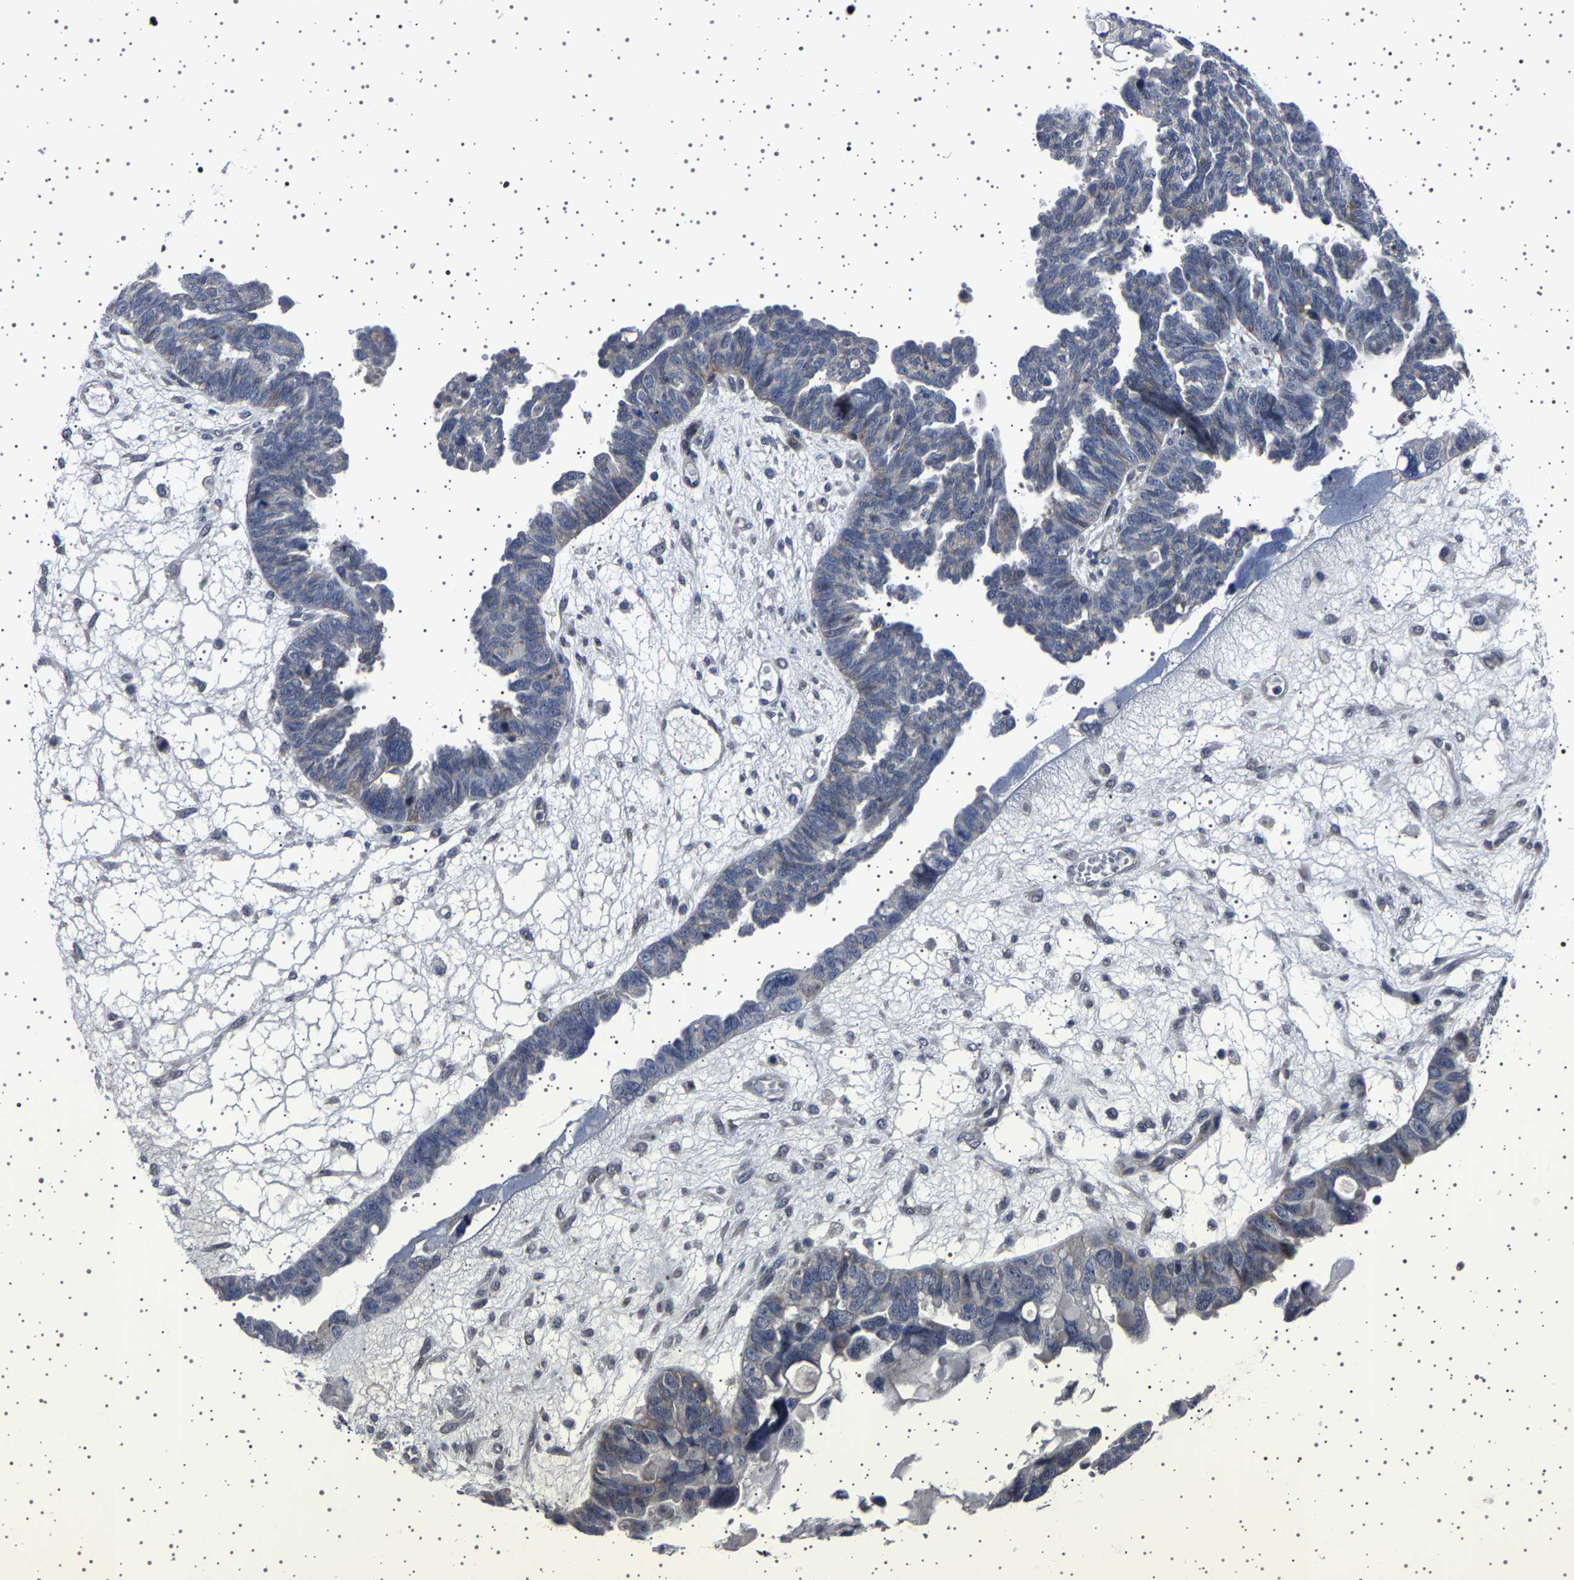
{"staining": {"intensity": "negative", "quantity": "none", "location": "none"}, "tissue": "ovarian cancer", "cell_type": "Tumor cells", "image_type": "cancer", "snomed": [{"axis": "morphology", "description": "Cystadenocarcinoma, serous, NOS"}, {"axis": "topography", "description": "Ovary"}], "caption": "This micrograph is of ovarian serous cystadenocarcinoma stained with IHC to label a protein in brown with the nuclei are counter-stained blue. There is no positivity in tumor cells.", "gene": "PAK5", "patient": {"sex": "female", "age": 79}}